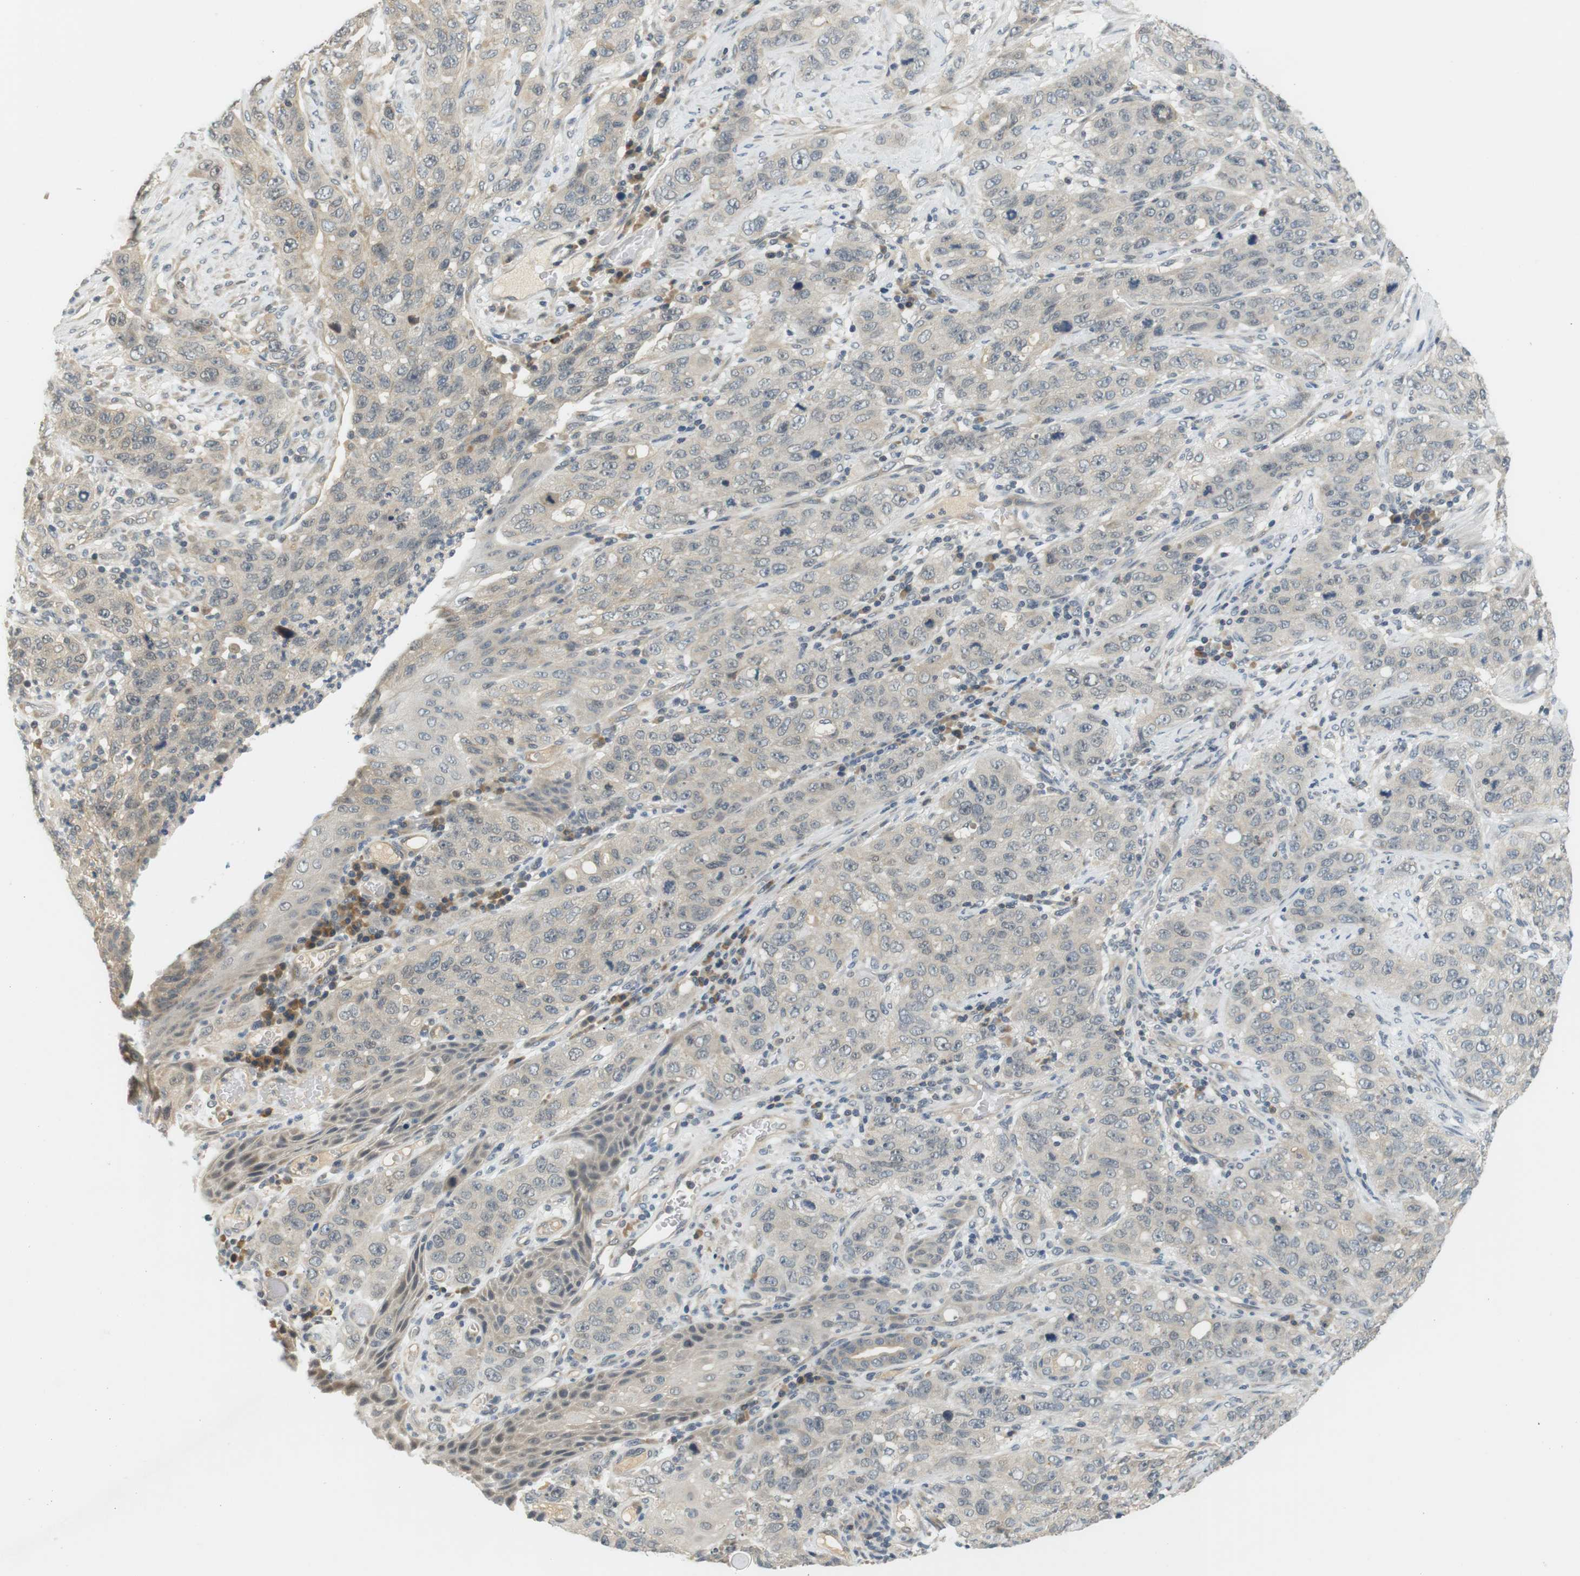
{"staining": {"intensity": "negative", "quantity": "none", "location": "none"}, "tissue": "stomach cancer", "cell_type": "Tumor cells", "image_type": "cancer", "snomed": [{"axis": "morphology", "description": "Adenocarcinoma, NOS"}, {"axis": "topography", "description": "Stomach"}], "caption": "Tumor cells show no significant protein expression in stomach adenocarcinoma. (Stains: DAB immunohistochemistry (IHC) with hematoxylin counter stain, Microscopy: brightfield microscopy at high magnification).", "gene": "WNT7A", "patient": {"sex": "male", "age": 48}}